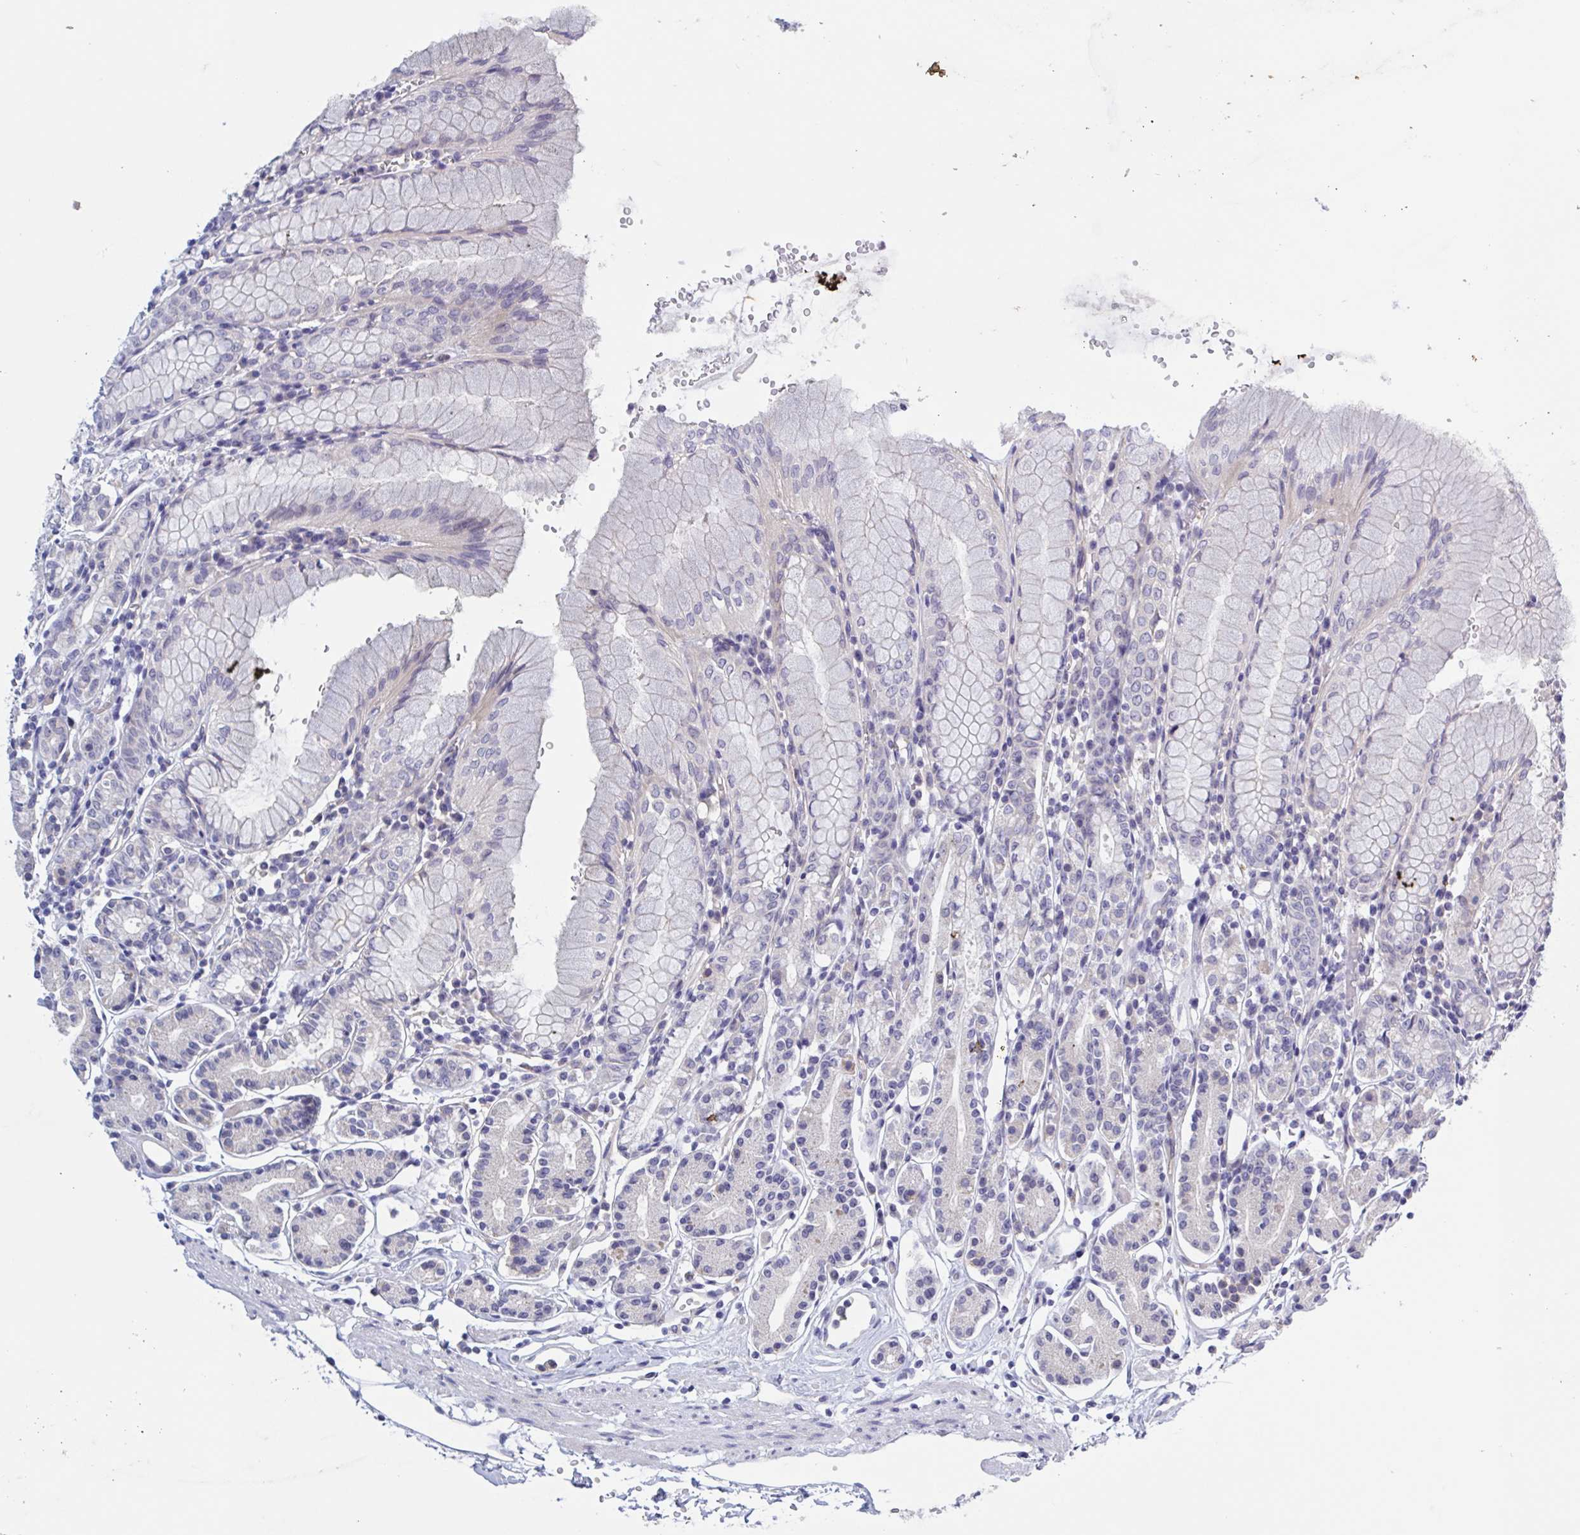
{"staining": {"intensity": "negative", "quantity": "none", "location": "none"}, "tissue": "stomach", "cell_type": "Glandular cells", "image_type": "normal", "snomed": [{"axis": "morphology", "description": "Normal tissue, NOS"}, {"axis": "topography", "description": "Stomach"}], "caption": "Protein analysis of benign stomach displays no significant expression in glandular cells. The staining is performed using DAB (3,3'-diaminobenzidine) brown chromogen with nuclei counter-stained in using hematoxylin.", "gene": "ST14", "patient": {"sex": "female", "age": 62}}